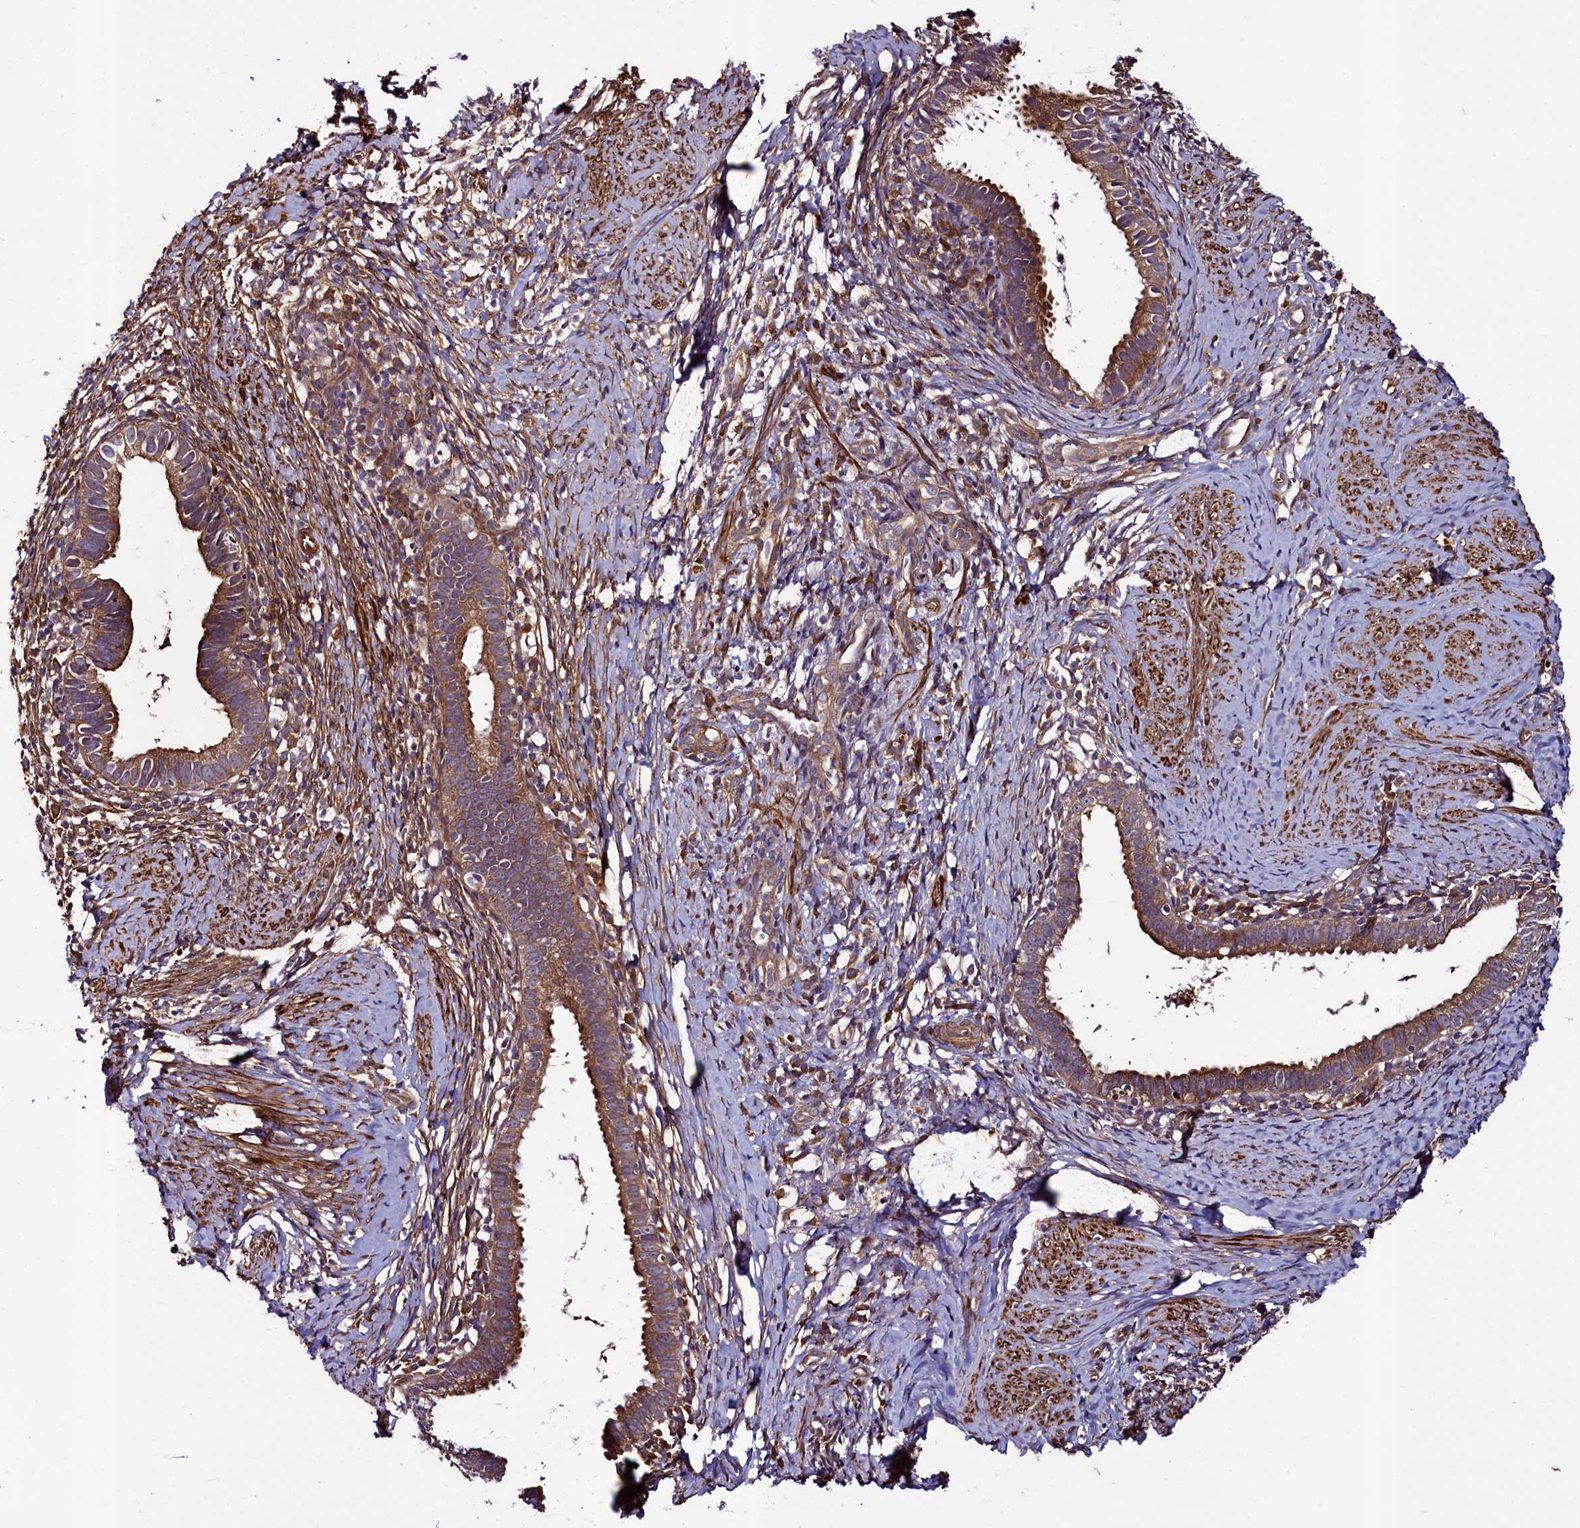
{"staining": {"intensity": "moderate", "quantity": ">75%", "location": "cytoplasmic/membranous"}, "tissue": "cervical cancer", "cell_type": "Tumor cells", "image_type": "cancer", "snomed": [{"axis": "morphology", "description": "Adenocarcinoma, NOS"}, {"axis": "topography", "description": "Cervix"}], "caption": "A brown stain highlights moderate cytoplasmic/membranous positivity of a protein in adenocarcinoma (cervical) tumor cells.", "gene": "CCDC102A", "patient": {"sex": "female", "age": 36}}